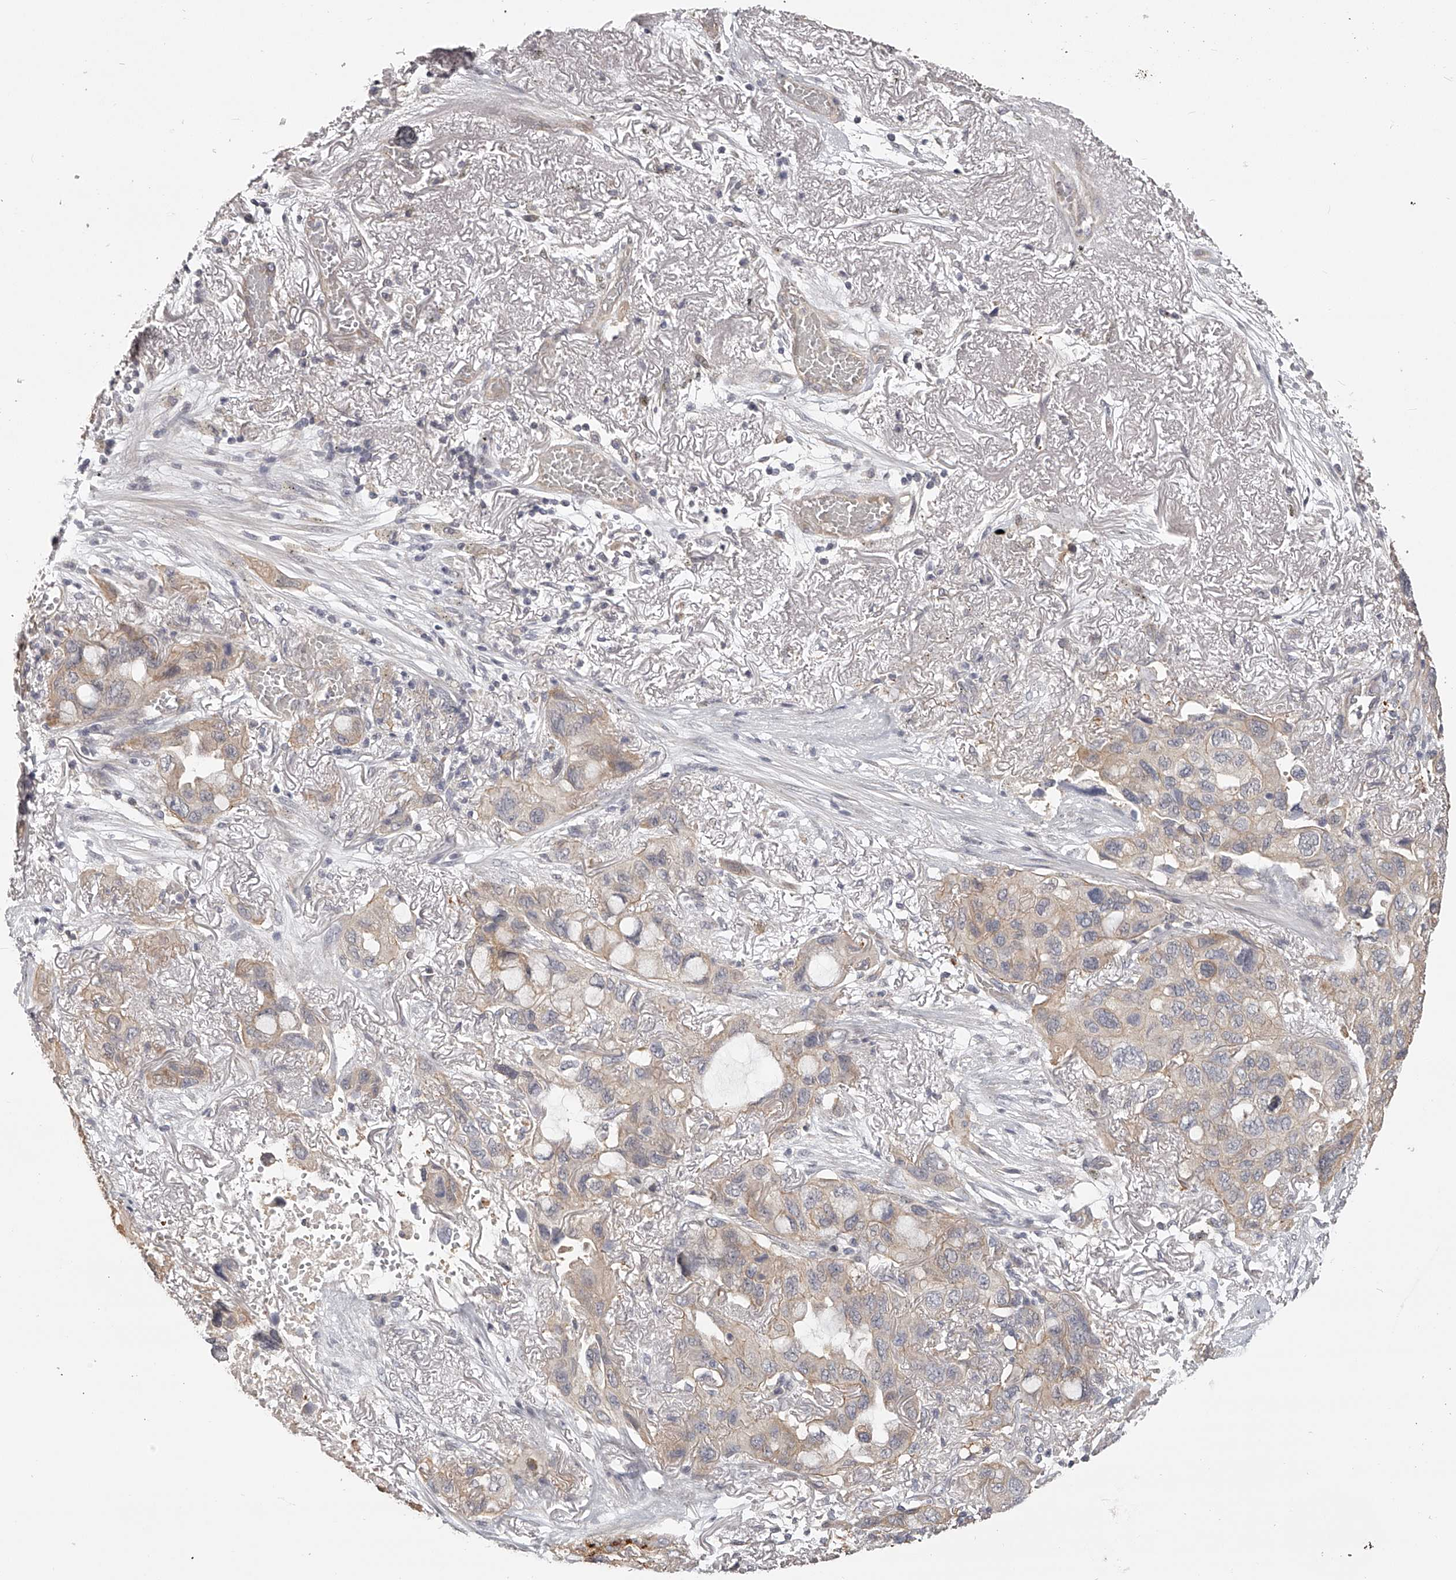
{"staining": {"intensity": "weak", "quantity": "25%-75%", "location": "cytoplasmic/membranous"}, "tissue": "lung cancer", "cell_type": "Tumor cells", "image_type": "cancer", "snomed": [{"axis": "morphology", "description": "Squamous cell carcinoma, NOS"}, {"axis": "topography", "description": "Lung"}], "caption": "The photomicrograph shows a brown stain indicating the presence of a protein in the cytoplasmic/membranous of tumor cells in lung cancer (squamous cell carcinoma). (DAB (3,3'-diaminobenzidine) IHC, brown staining for protein, blue staining for nuclei).", "gene": "ZNF582", "patient": {"sex": "female", "age": 73}}